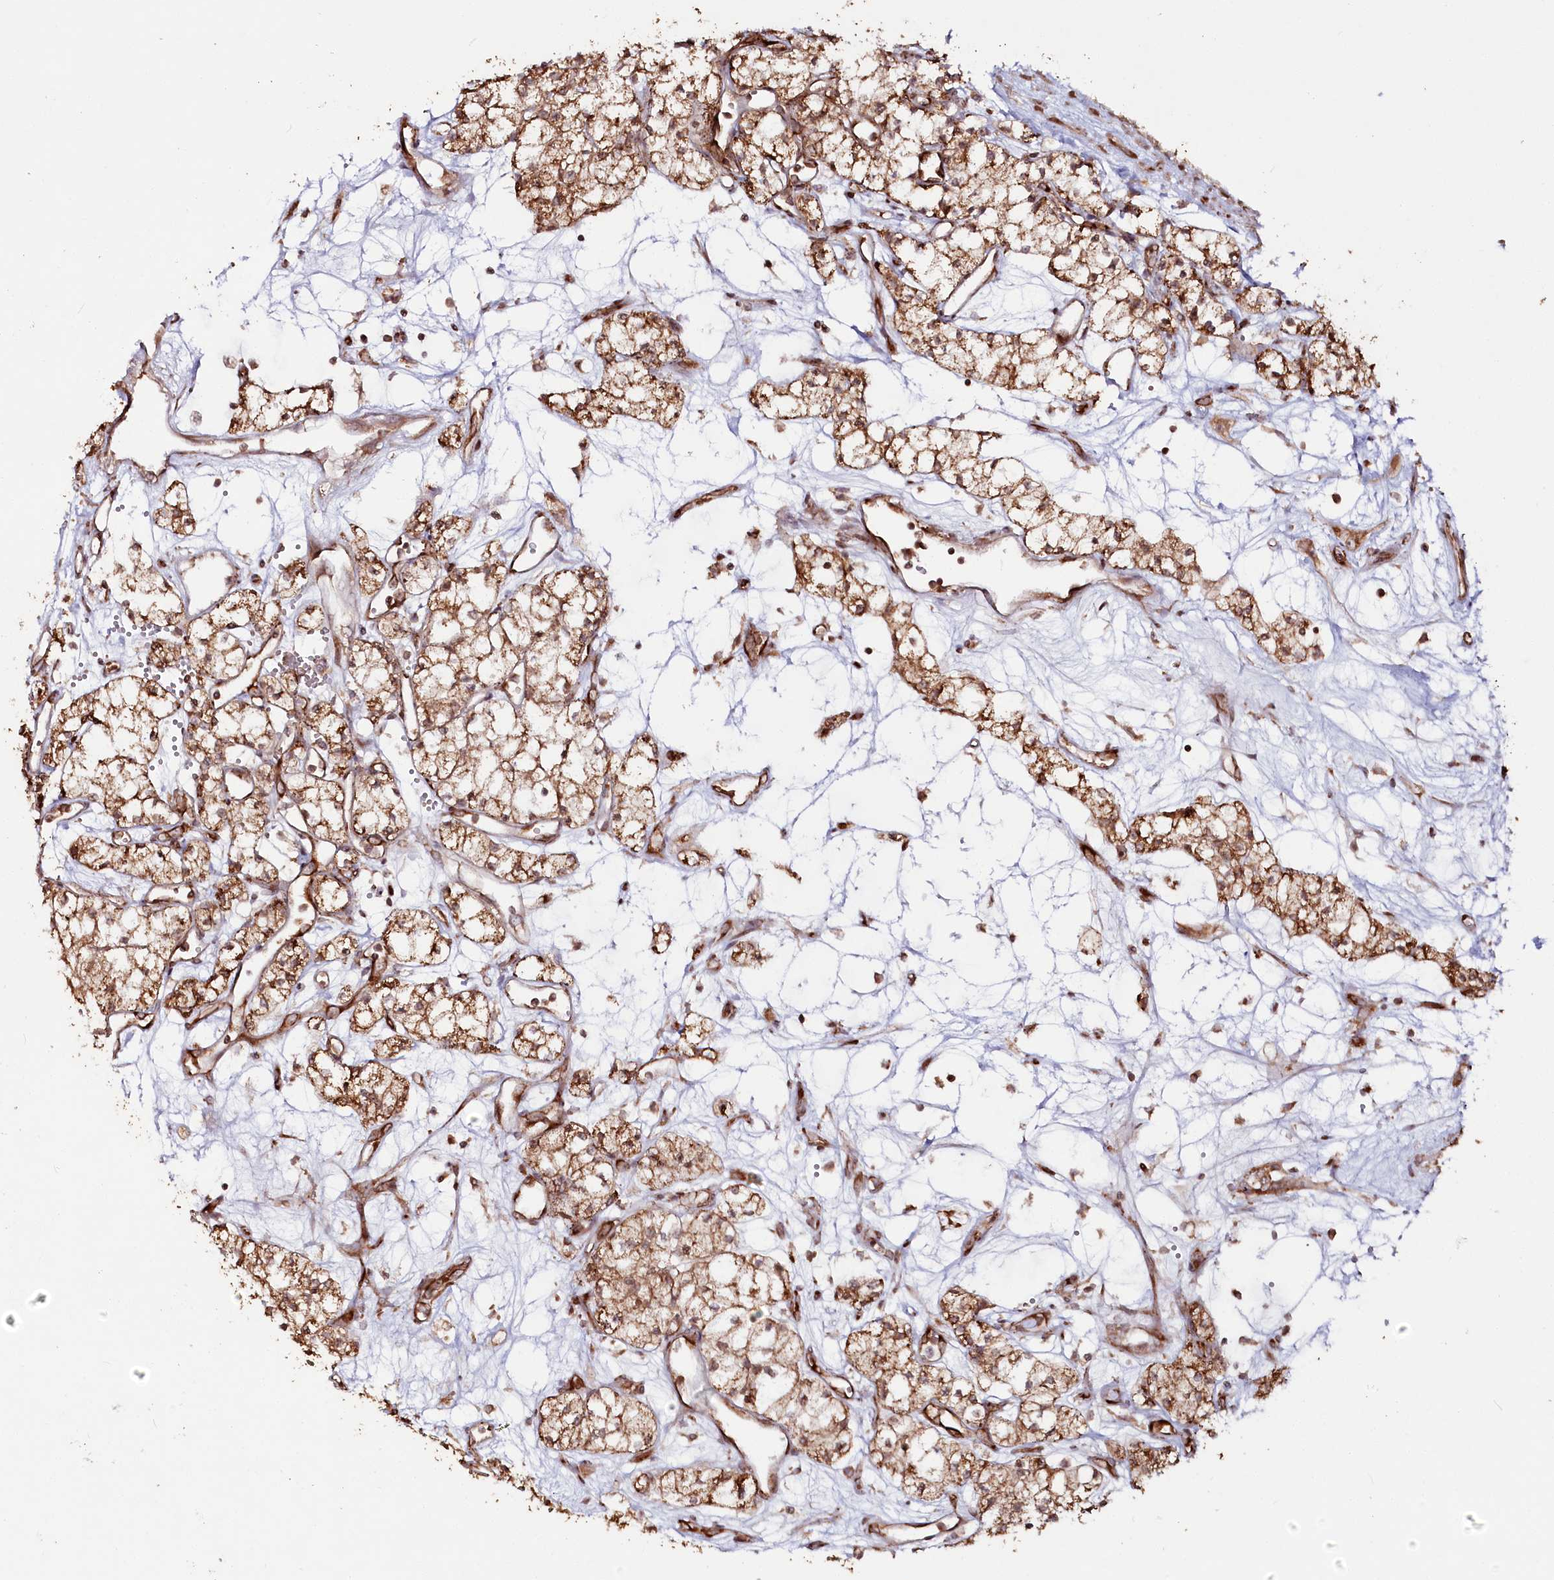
{"staining": {"intensity": "strong", "quantity": ">75%", "location": "cytoplasmic/membranous"}, "tissue": "renal cancer", "cell_type": "Tumor cells", "image_type": "cancer", "snomed": [{"axis": "morphology", "description": "Adenocarcinoma, NOS"}, {"axis": "topography", "description": "Kidney"}], "caption": "The micrograph exhibits a brown stain indicating the presence of a protein in the cytoplasmic/membranous of tumor cells in renal adenocarcinoma.", "gene": "OTUD4", "patient": {"sex": "male", "age": 59}}